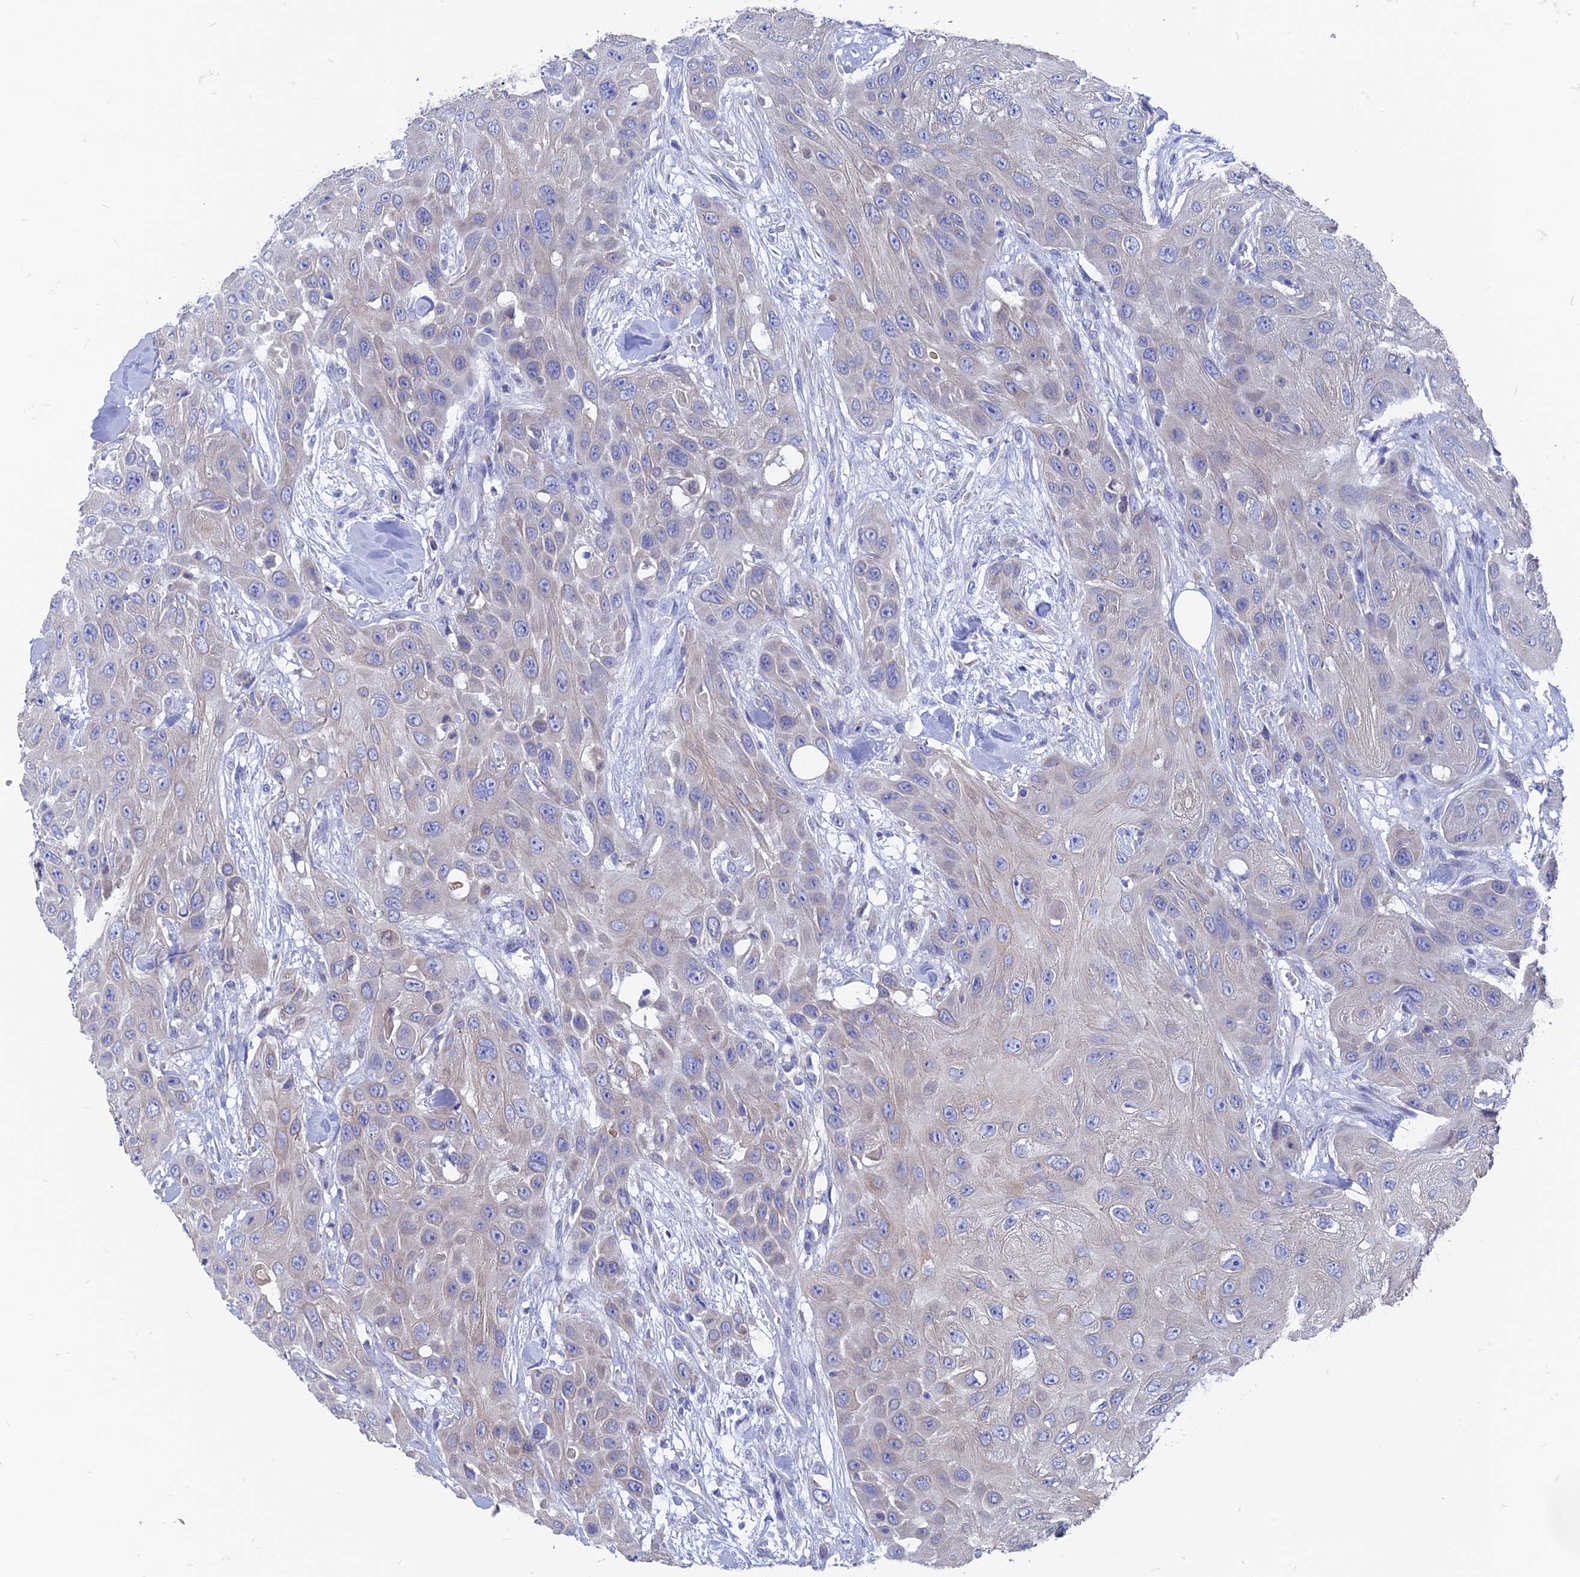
{"staining": {"intensity": "negative", "quantity": "none", "location": "none"}, "tissue": "head and neck cancer", "cell_type": "Tumor cells", "image_type": "cancer", "snomed": [{"axis": "morphology", "description": "Squamous cell carcinoma, NOS"}, {"axis": "topography", "description": "Head-Neck"}], "caption": "IHC of head and neck cancer (squamous cell carcinoma) reveals no expression in tumor cells.", "gene": "AK4", "patient": {"sex": "male", "age": 81}}